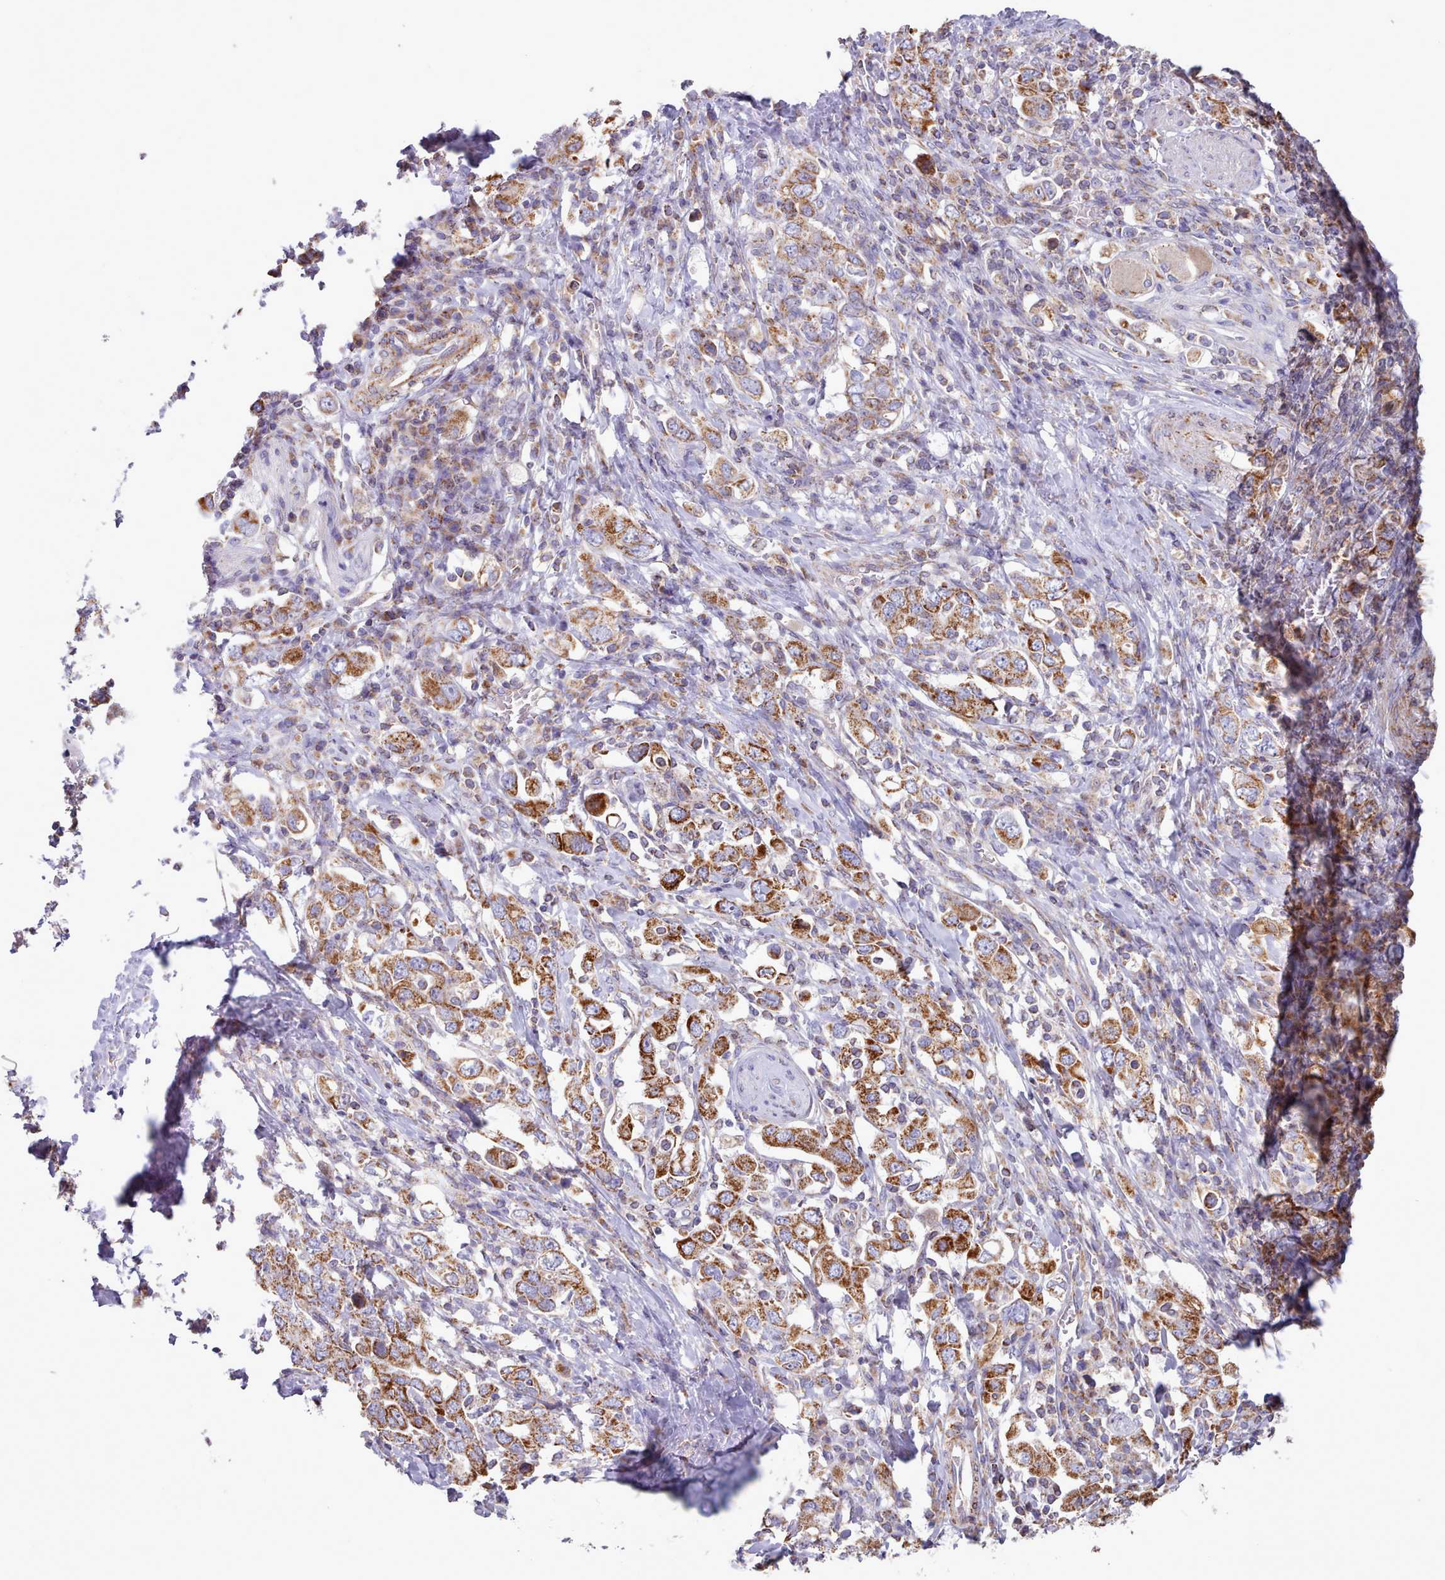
{"staining": {"intensity": "strong", "quantity": ">75%", "location": "cytoplasmic/membranous"}, "tissue": "stomach cancer", "cell_type": "Tumor cells", "image_type": "cancer", "snomed": [{"axis": "morphology", "description": "Adenocarcinoma, NOS"}, {"axis": "topography", "description": "Stomach, upper"}, {"axis": "topography", "description": "Stomach"}], "caption": "Adenocarcinoma (stomach) stained with IHC shows strong cytoplasmic/membranous staining in approximately >75% of tumor cells. (DAB = brown stain, brightfield microscopy at high magnification).", "gene": "HSDL2", "patient": {"sex": "male", "age": 62}}